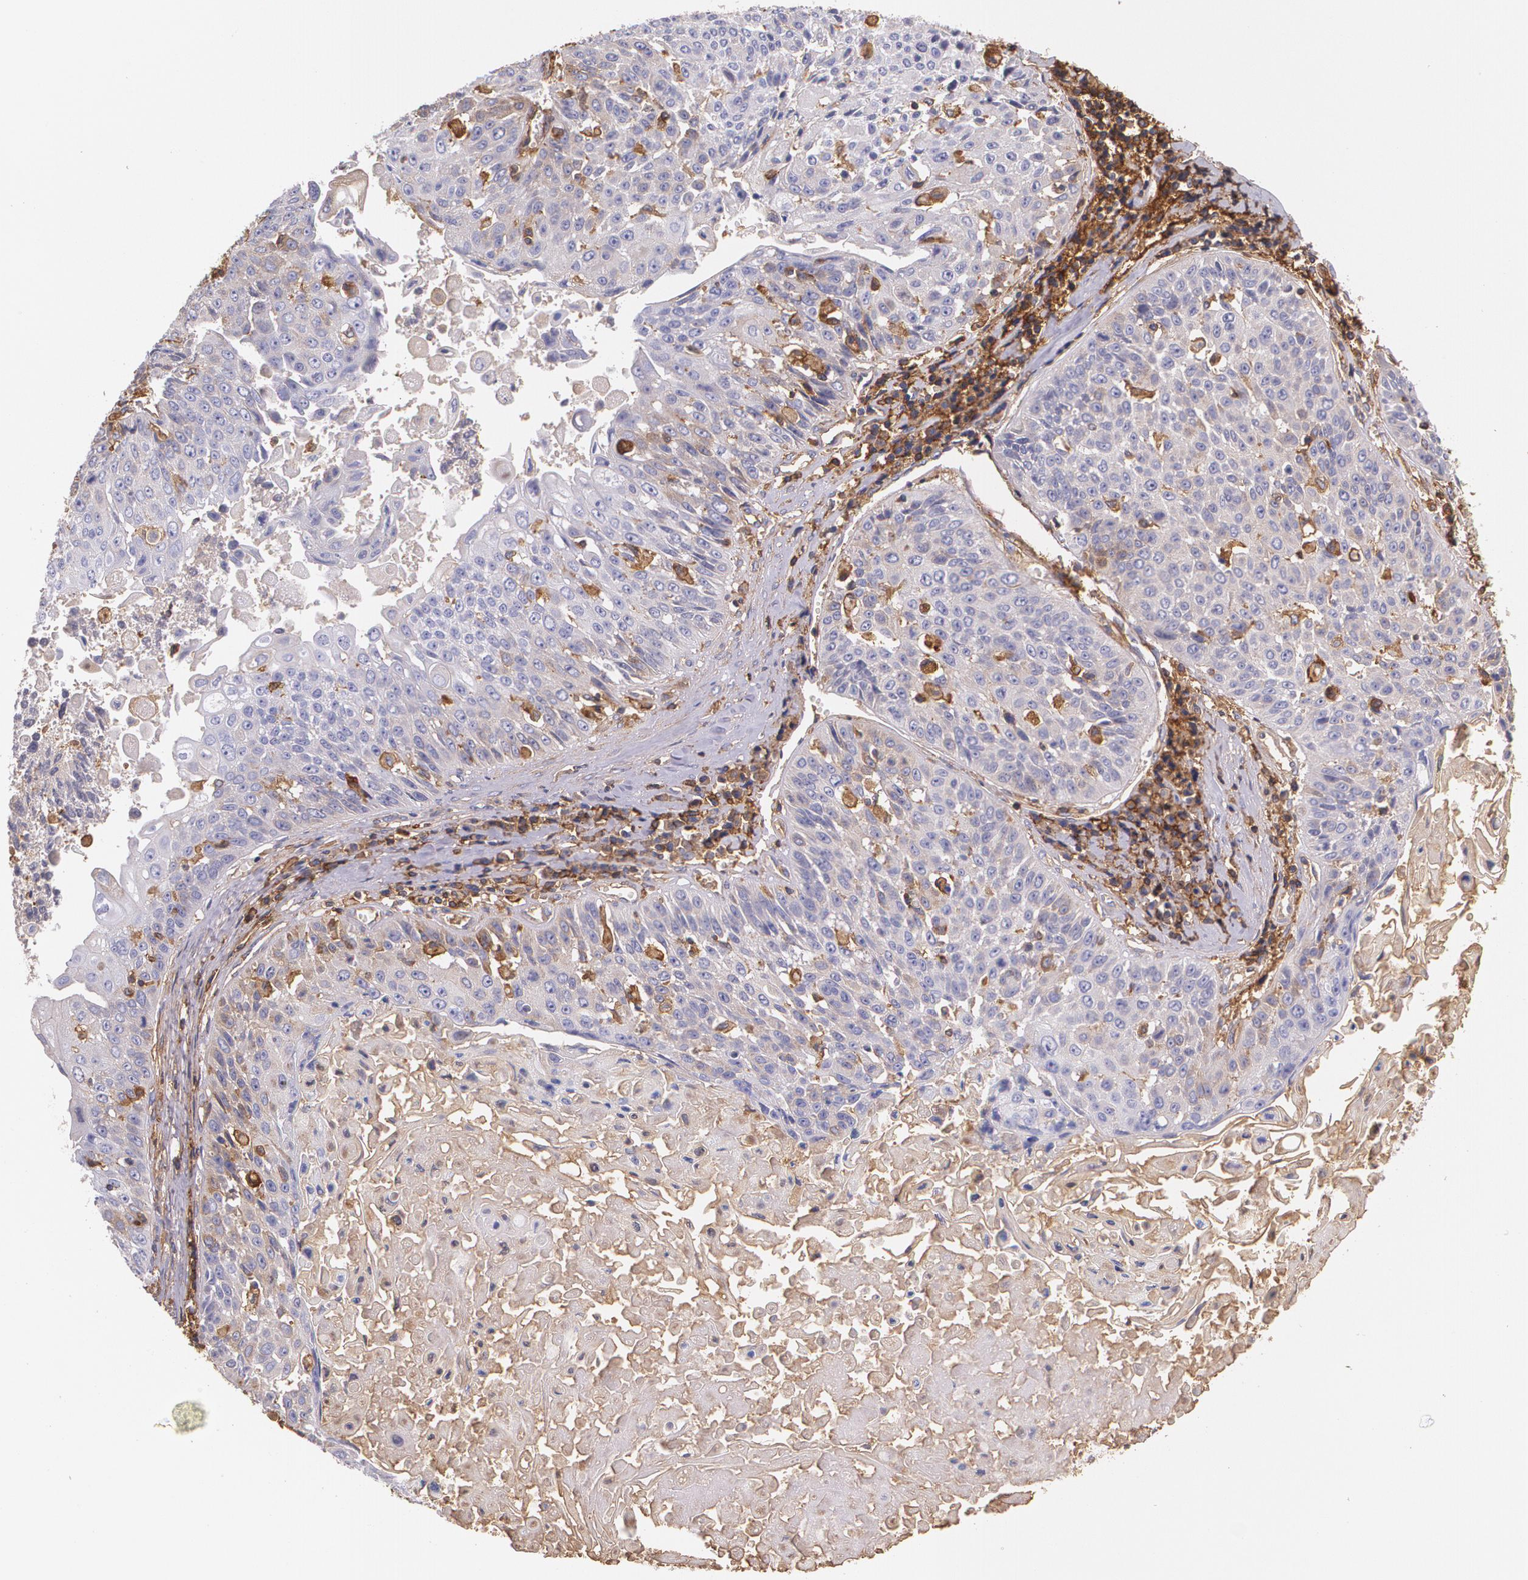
{"staining": {"intensity": "negative", "quantity": "none", "location": "none"}, "tissue": "lung cancer", "cell_type": "Tumor cells", "image_type": "cancer", "snomed": [{"axis": "morphology", "description": "Adenocarcinoma, NOS"}, {"axis": "topography", "description": "Lung"}], "caption": "Immunohistochemical staining of lung cancer (adenocarcinoma) displays no significant staining in tumor cells.", "gene": "B2M", "patient": {"sex": "male", "age": 60}}